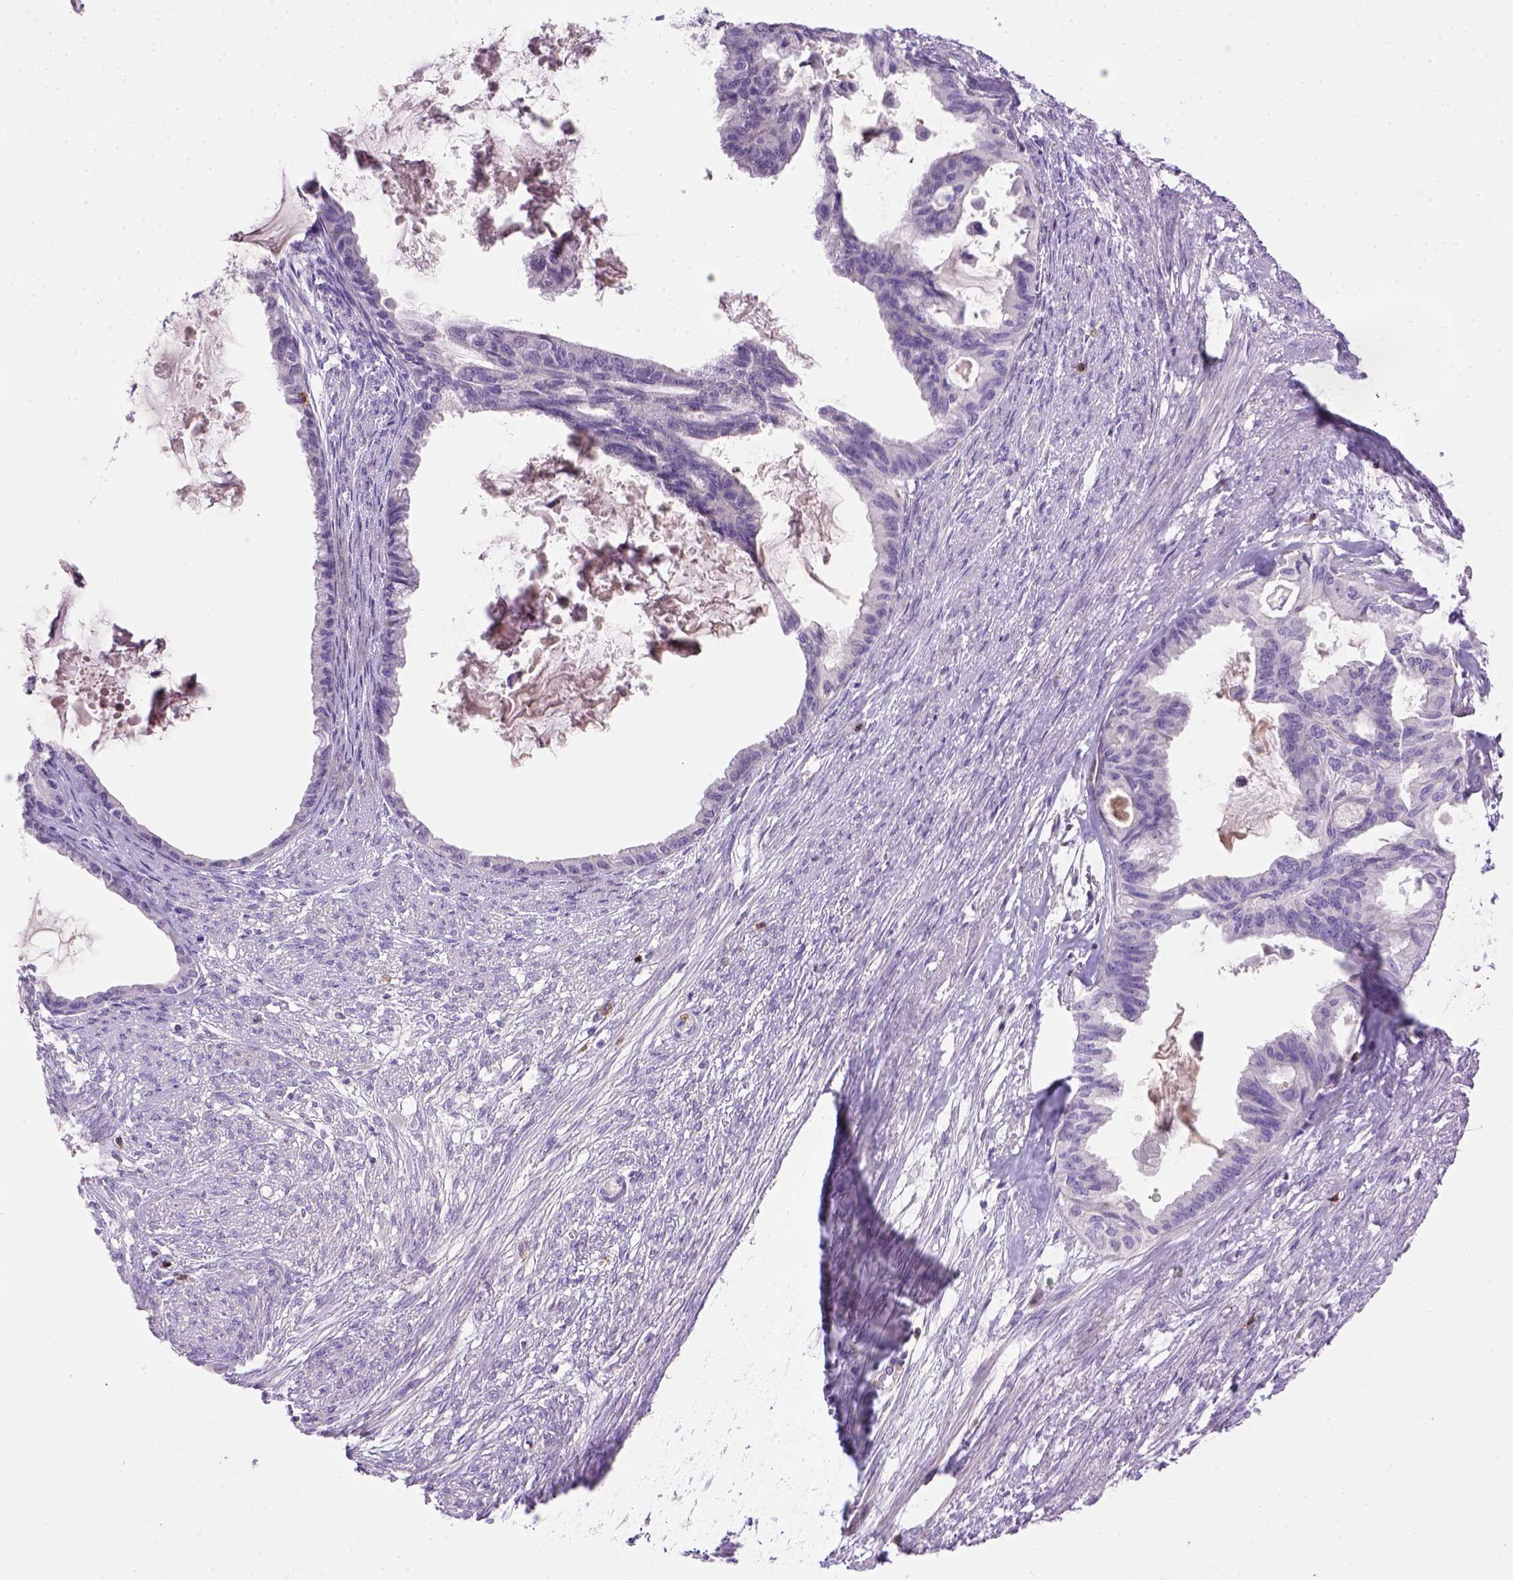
{"staining": {"intensity": "negative", "quantity": "none", "location": "none"}, "tissue": "endometrial cancer", "cell_type": "Tumor cells", "image_type": "cancer", "snomed": [{"axis": "morphology", "description": "Adenocarcinoma, NOS"}, {"axis": "topography", "description": "Endometrium"}], "caption": "IHC photomicrograph of human endometrial adenocarcinoma stained for a protein (brown), which shows no positivity in tumor cells.", "gene": "CD3E", "patient": {"sex": "female", "age": 86}}